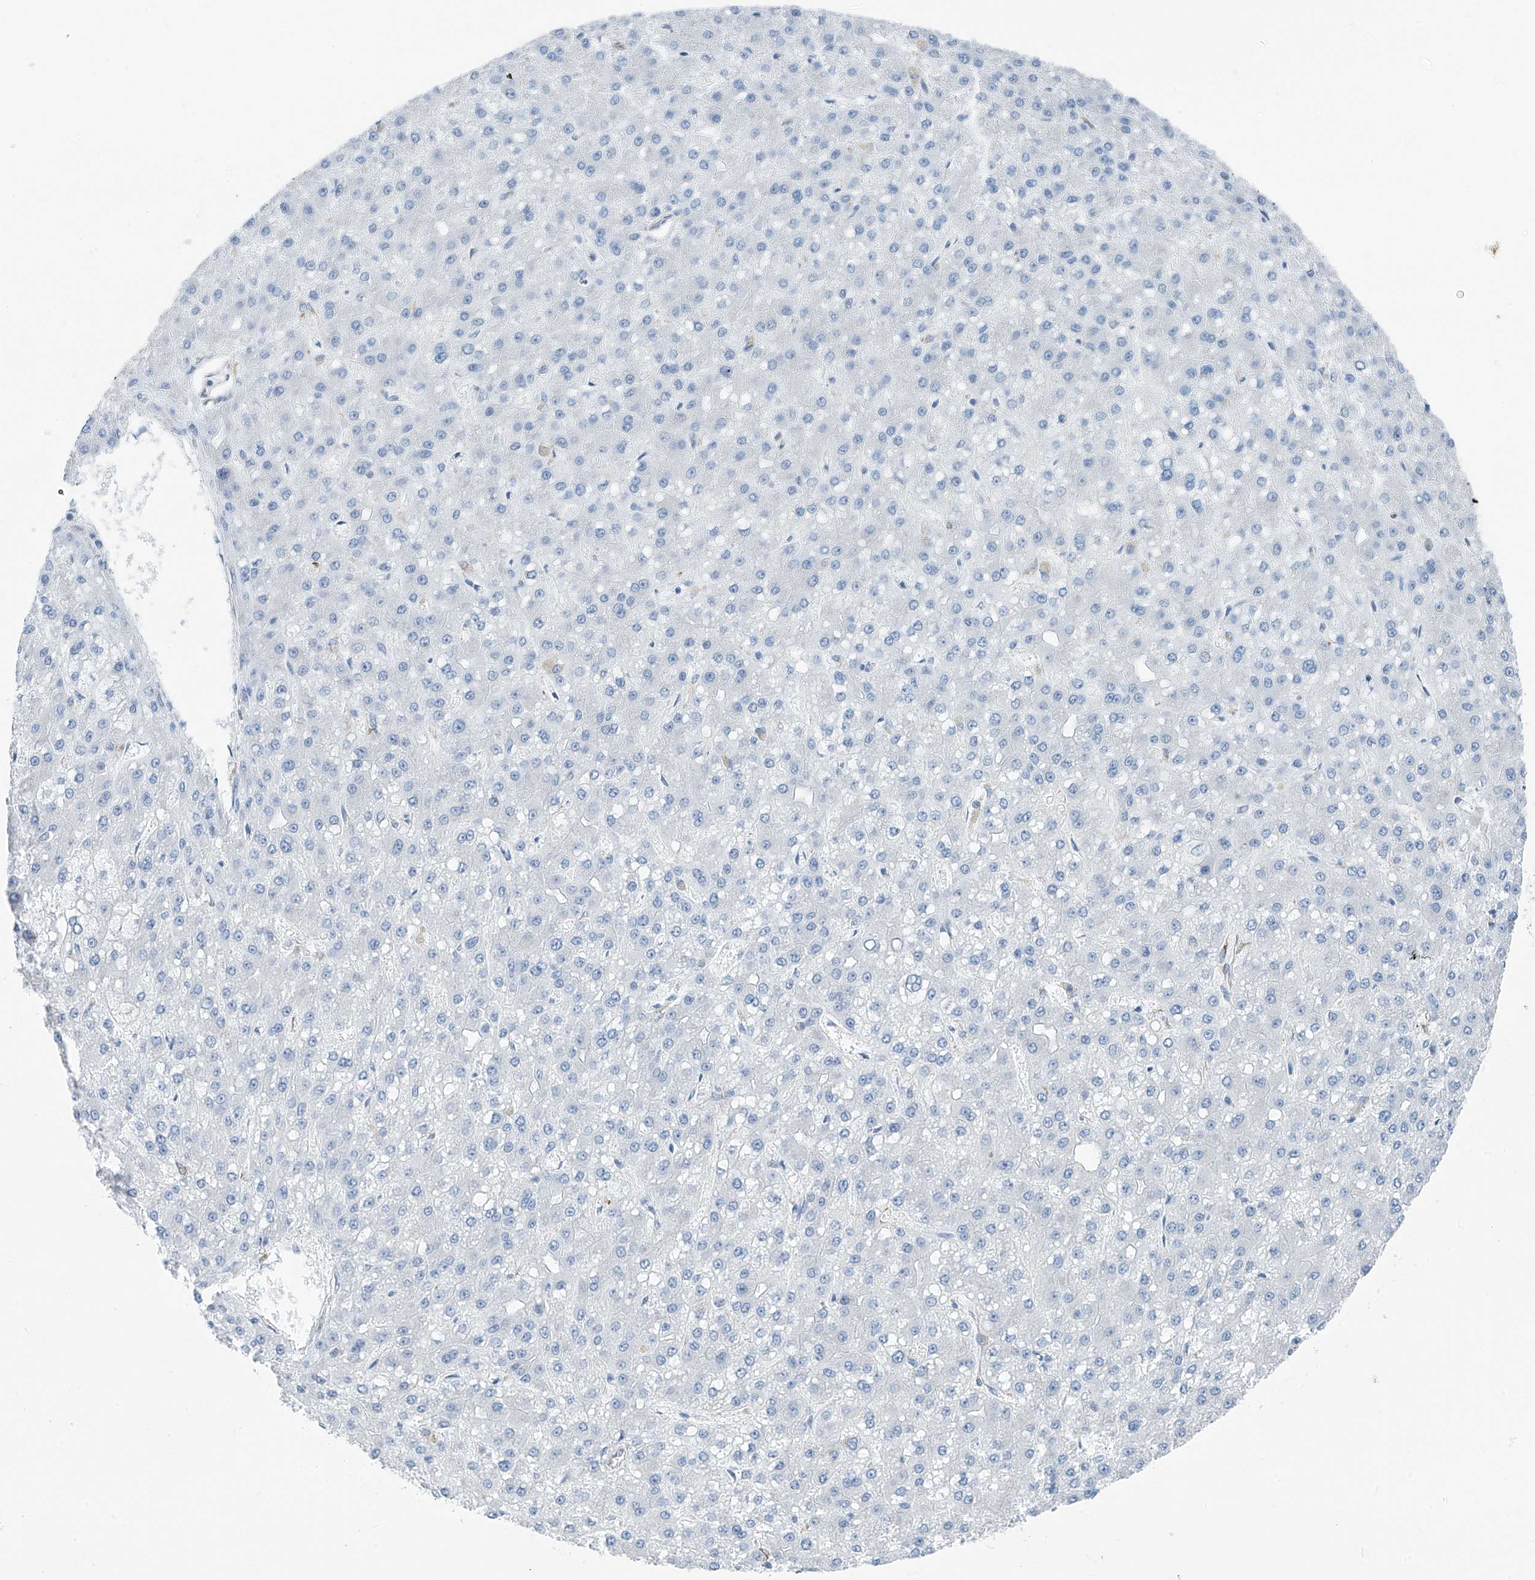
{"staining": {"intensity": "negative", "quantity": "none", "location": "none"}, "tissue": "liver cancer", "cell_type": "Tumor cells", "image_type": "cancer", "snomed": [{"axis": "morphology", "description": "Carcinoma, Hepatocellular, NOS"}, {"axis": "topography", "description": "Liver"}], "caption": "Immunohistochemistry (IHC) micrograph of human liver cancer stained for a protein (brown), which displays no staining in tumor cells.", "gene": "RCN2", "patient": {"sex": "male", "age": 67}}